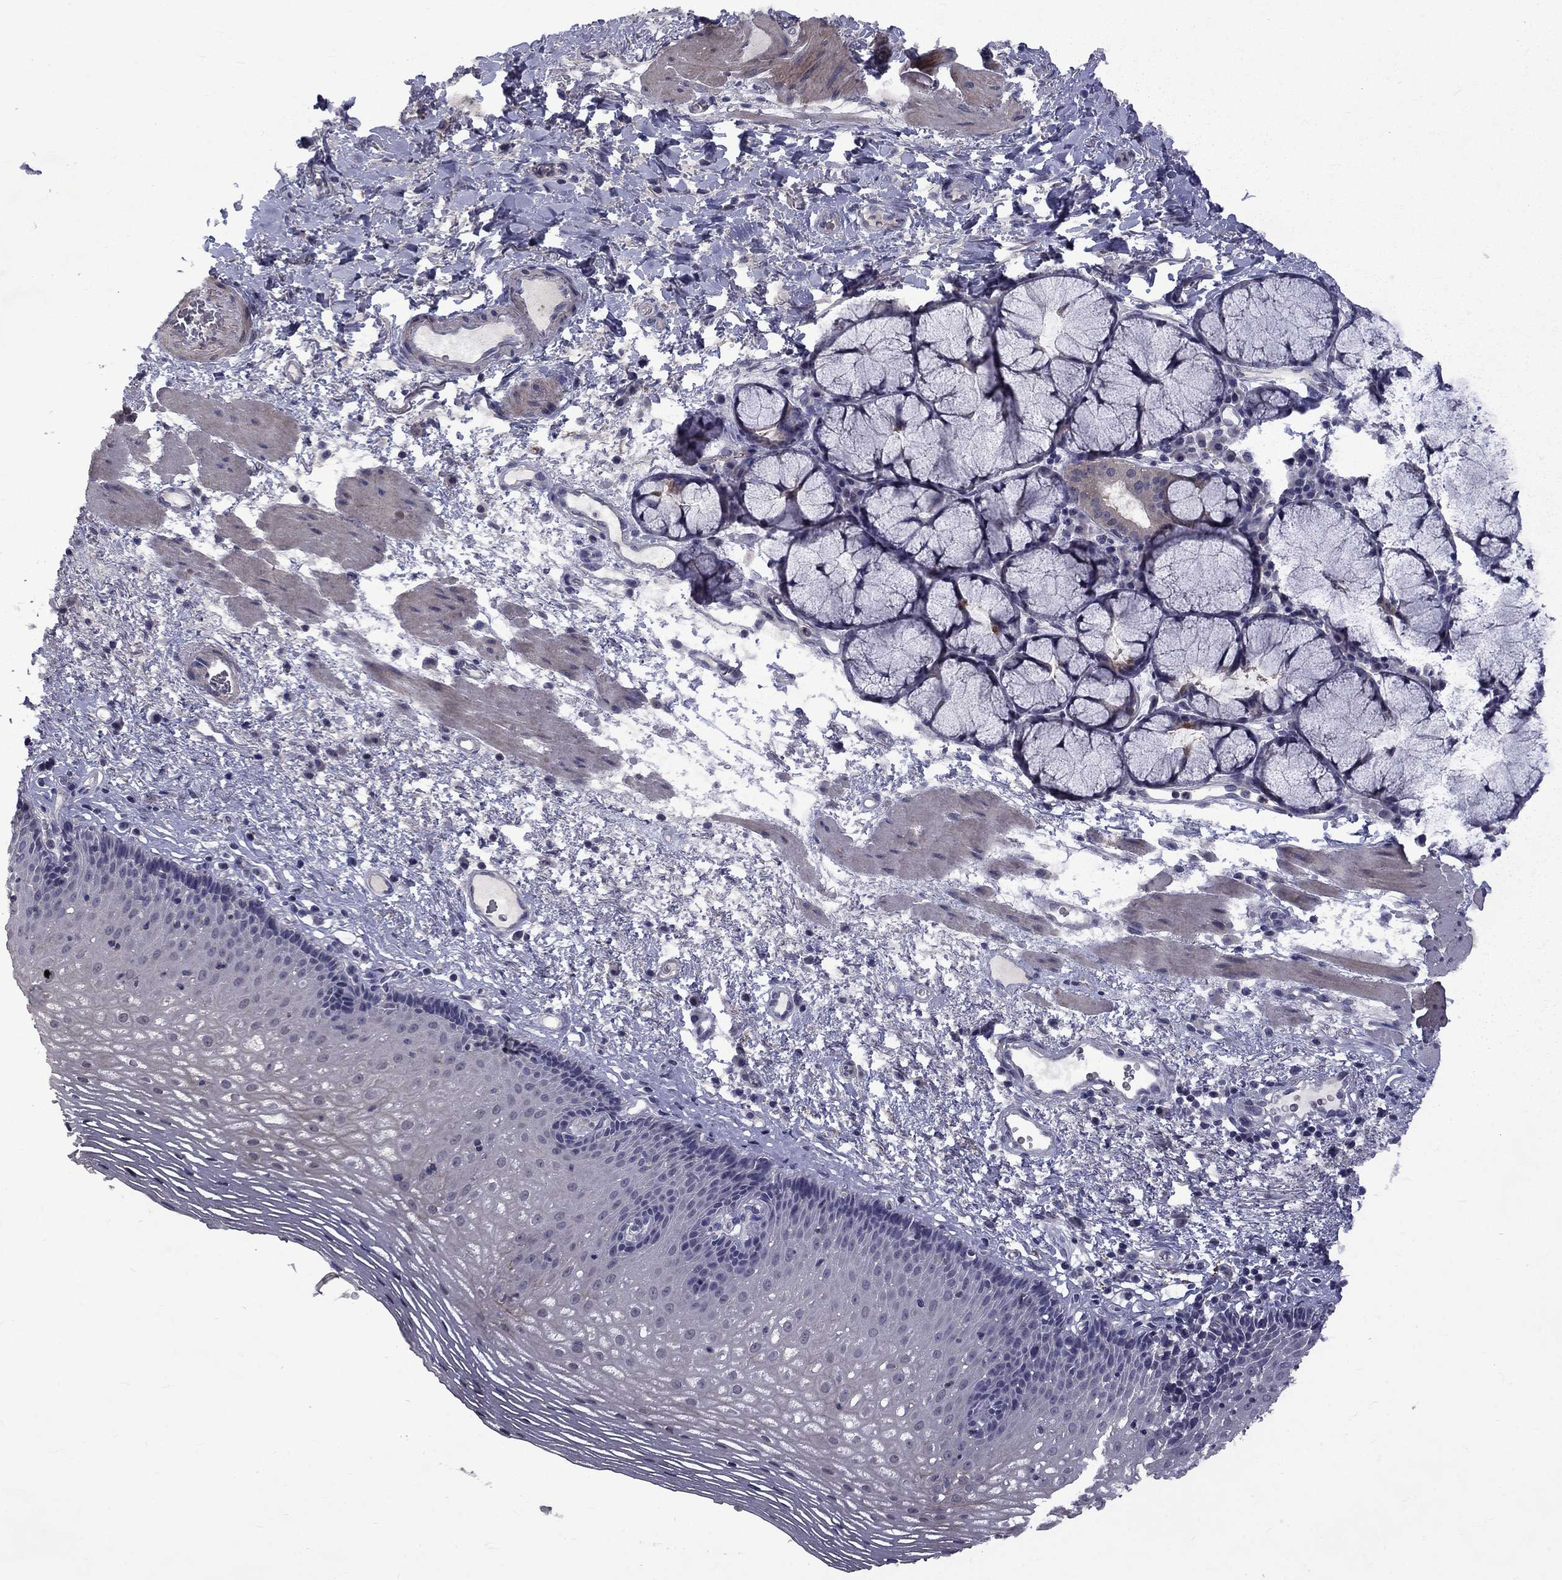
{"staining": {"intensity": "strong", "quantity": "<25%", "location": "cytoplasmic/membranous"}, "tissue": "esophagus", "cell_type": "Squamous epithelial cells", "image_type": "normal", "snomed": [{"axis": "morphology", "description": "Normal tissue, NOS"}, {"axis": "topography", "description": "Esophagus"}], "caption": "A high-resolution micrograph shows immunohistochemistry staining of benign esophagus, which reveals strong cytoplasmic/membranous positivity in approximately <25% of squamous epithelial cells. Using DAB (3,3'-diaminobenzidine) (brown) and hematoxylin (blue) stains, captured at high magnification using brightfield microscopy.", "gene": "SNTA1", "patient": {"sex": "male", "age": 76}}